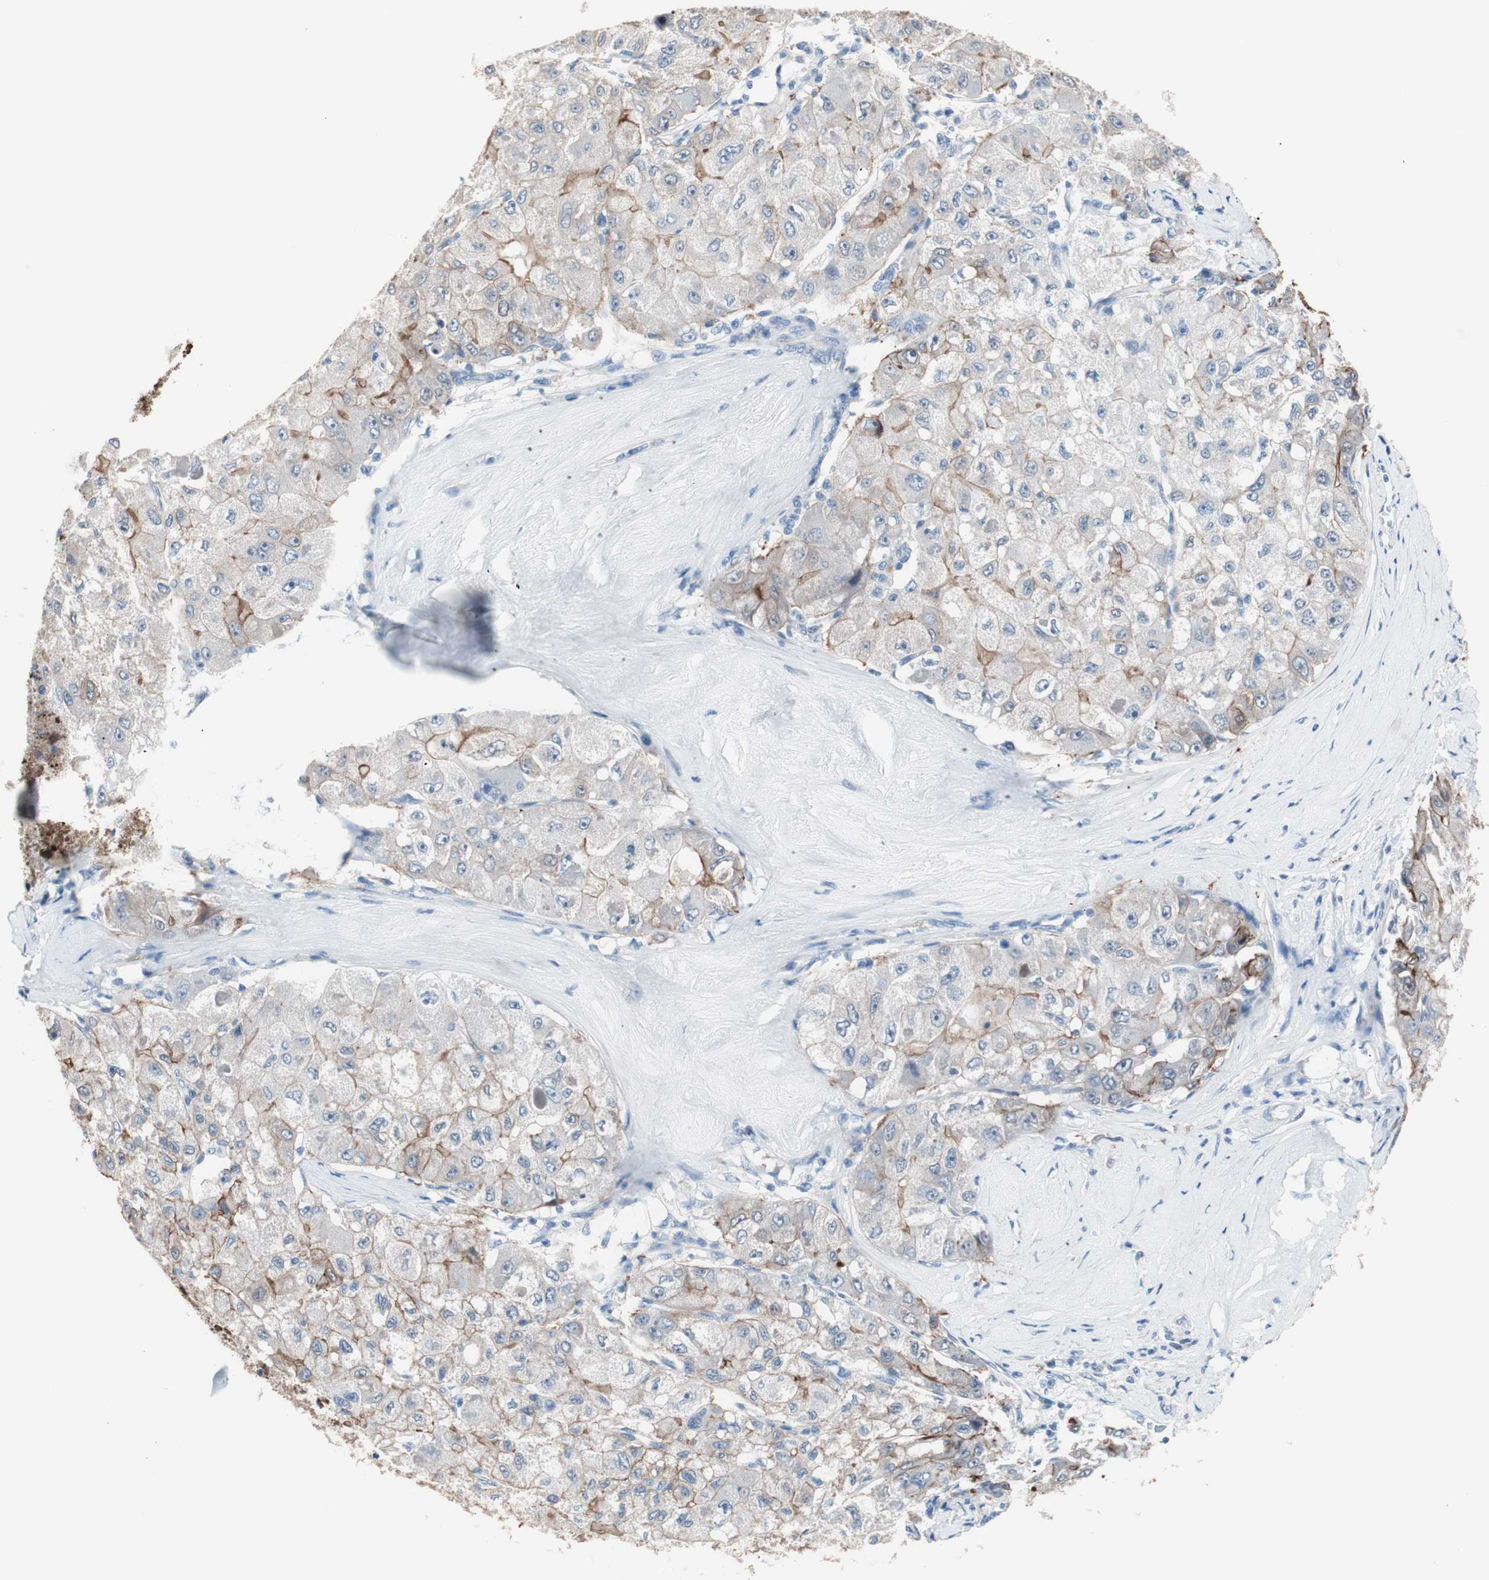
{"staining": {"intensity": "moderate", "quantity": ">75%", "location": "cytoplasmic/membranous"}, "tissue": "liver cancer", "cell_type": "Tumor cells", "image_type": "cancer", "snomed": [{"axis": "morphology", "description": "Carcinoma, Hepatocellular, NOS"}, {"axis": "topography", "description": "Liver"}], "caption": "This histopathology image displays immunohistochemistry staining of liver hepatocellular carcinoma, with medium moderate cytoplasmic/membranous expression in approximately >75% of tumor cells.", "gene": "VIL1", "patient": {"sex": "male", "age": 80}}